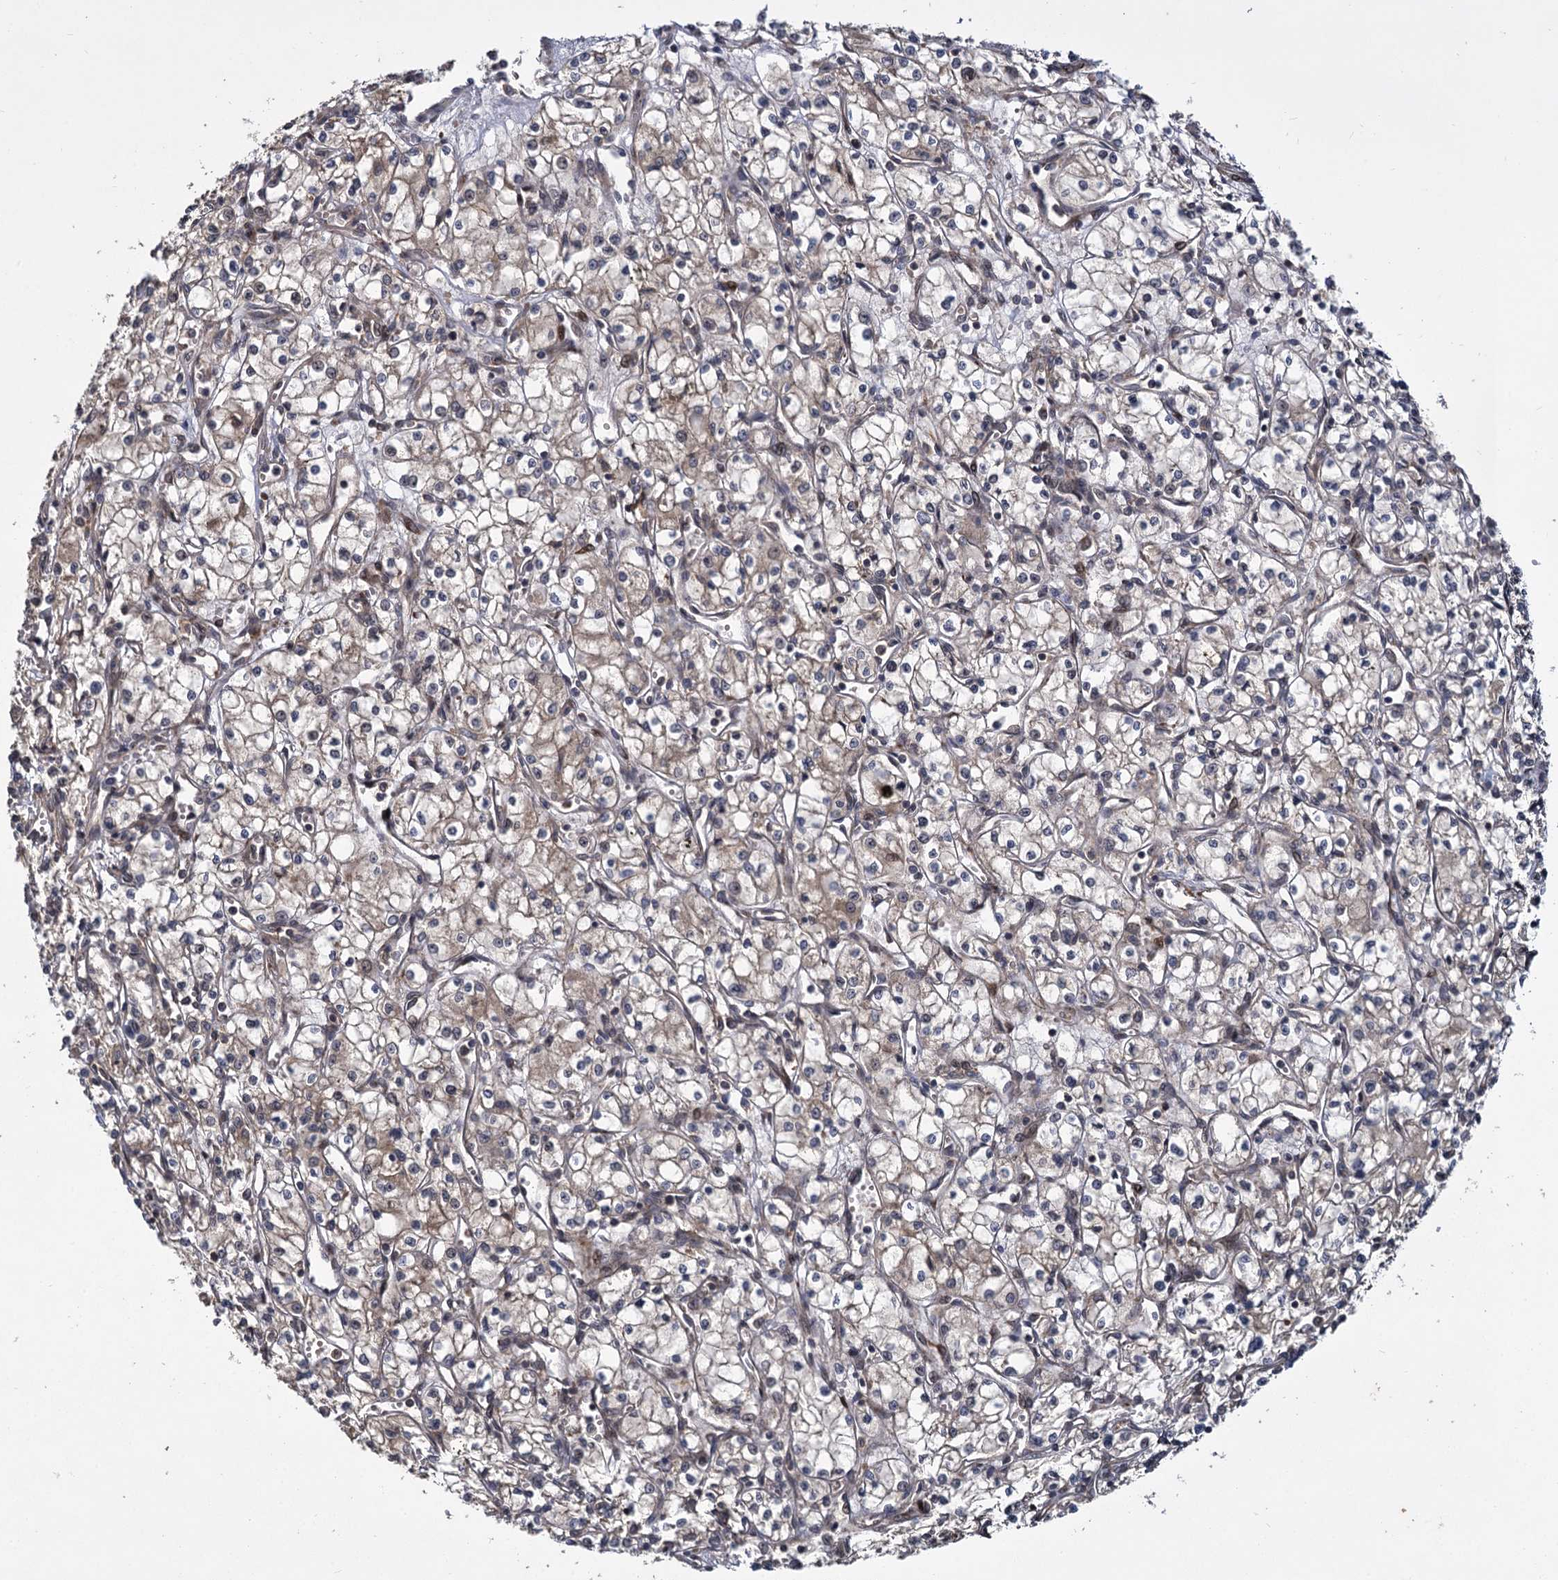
{"staining": {"intensity": "weak", "quantity": "25%-75%", "location": "cytoplasmic/membranous"}, "tissue": "renal cancer", "cell_type": "Tumor cells", "image_type": "cancer", "snomed": [{"axis": "morphology", "description": "Adenocarcinoma, NOS"}, {"axis": "topography", "description": "Kidney"}], "caption": "IHC (DAB) staining of human renal cancer demonstrates weak cytoplasmic/membranous protein expression in about 25%-75% of tumor cells.", "gene": "INPPL1", "patient": {"sex": "male", "age": 59}}